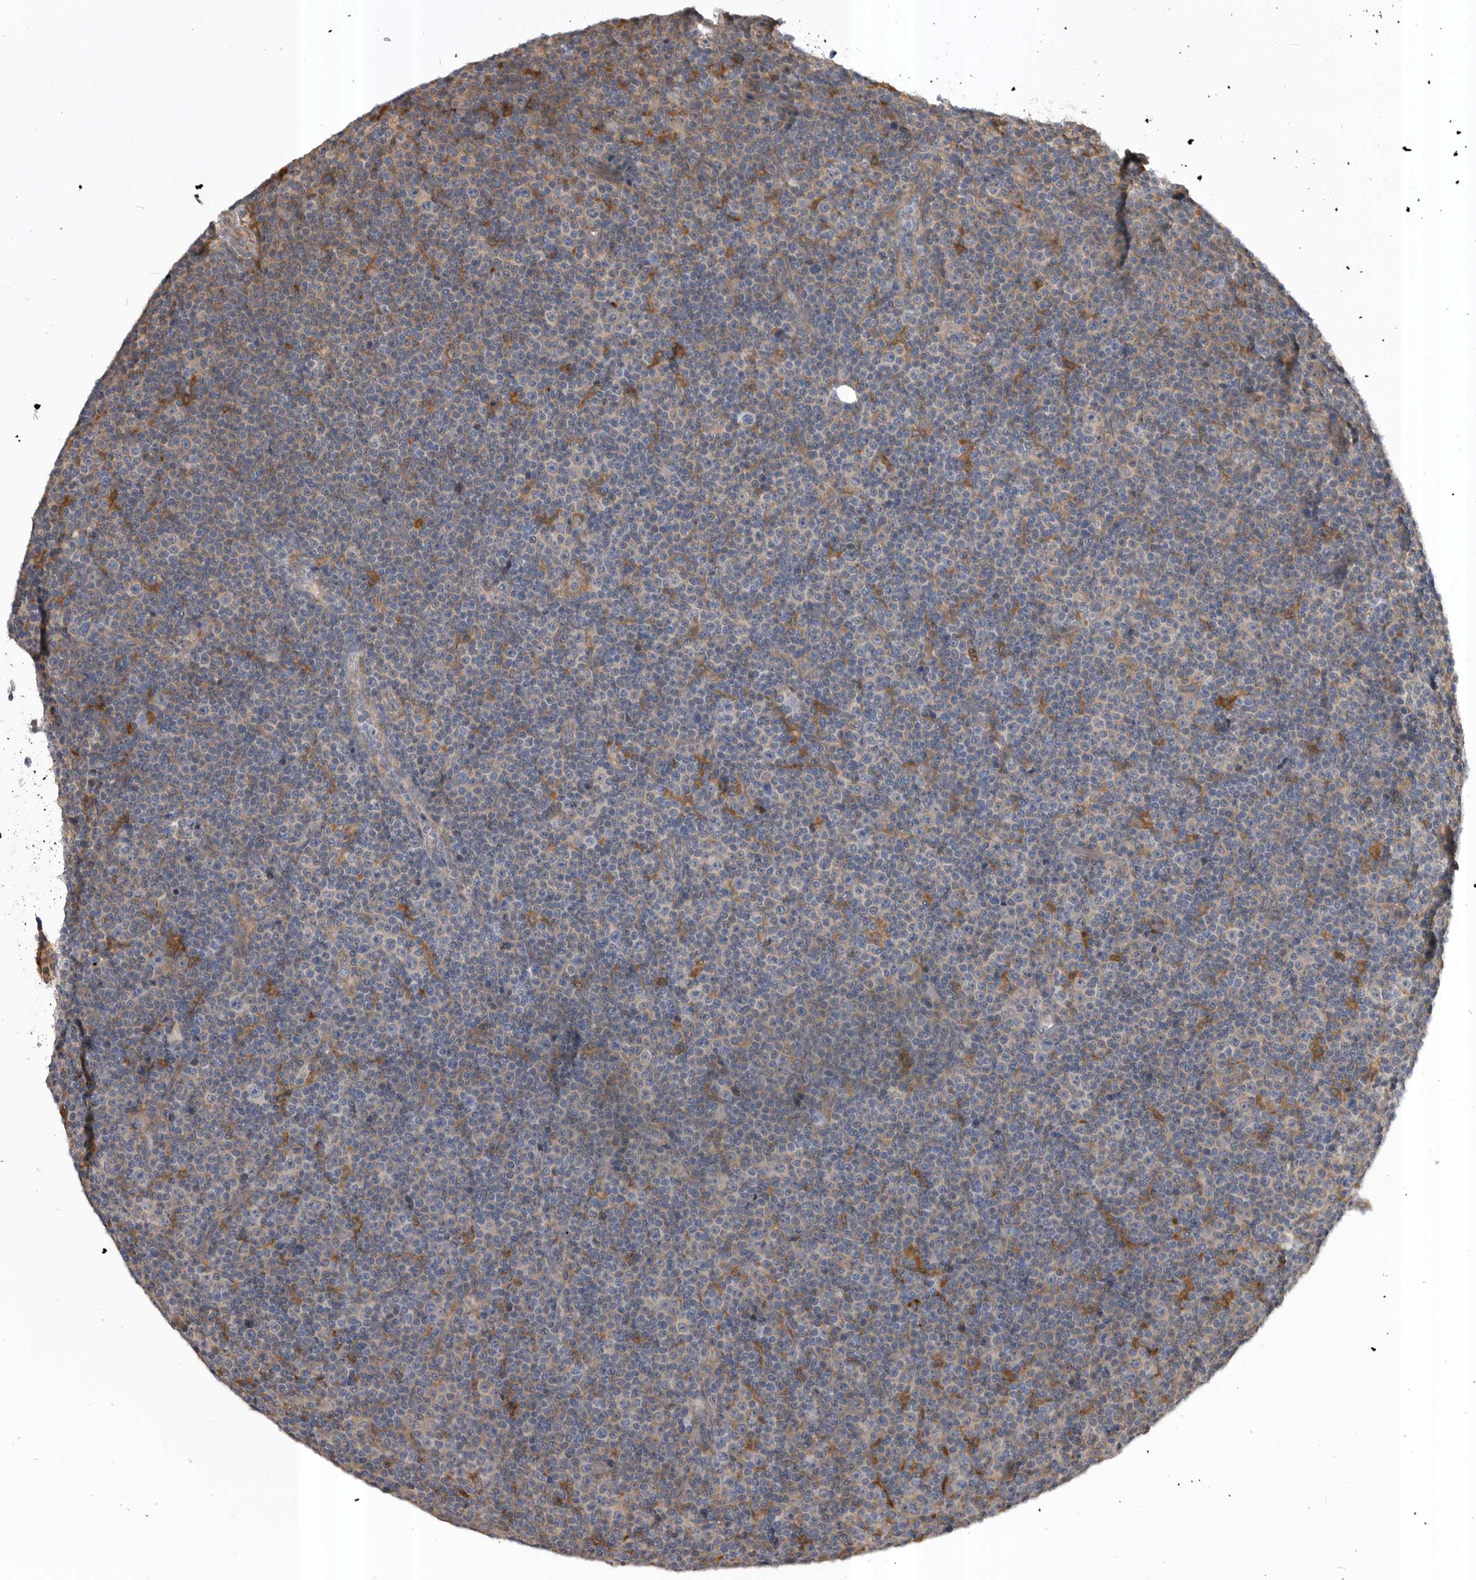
{"staining": {"intensity": "negative", "quantity": "none", "location": "none"}, "tissue": "lymphoma", "cell_type": "Tumor cells", "image_type": "cancer", "snomed": [{"axis": "morphology", "description": "Malignant lymphoma, non-Hodgkin's type, Low grade"}, {"axis": "topography", "description": "Lymph node"}], "caption": "DAB immunohistochemical staining of human low-grade malignant lymphoma, non-Hodgkin's type displays no significant staining in tumor cells.", "gene": "RAB3GAP2", "patient": {"sex": "female", "age": 67}}